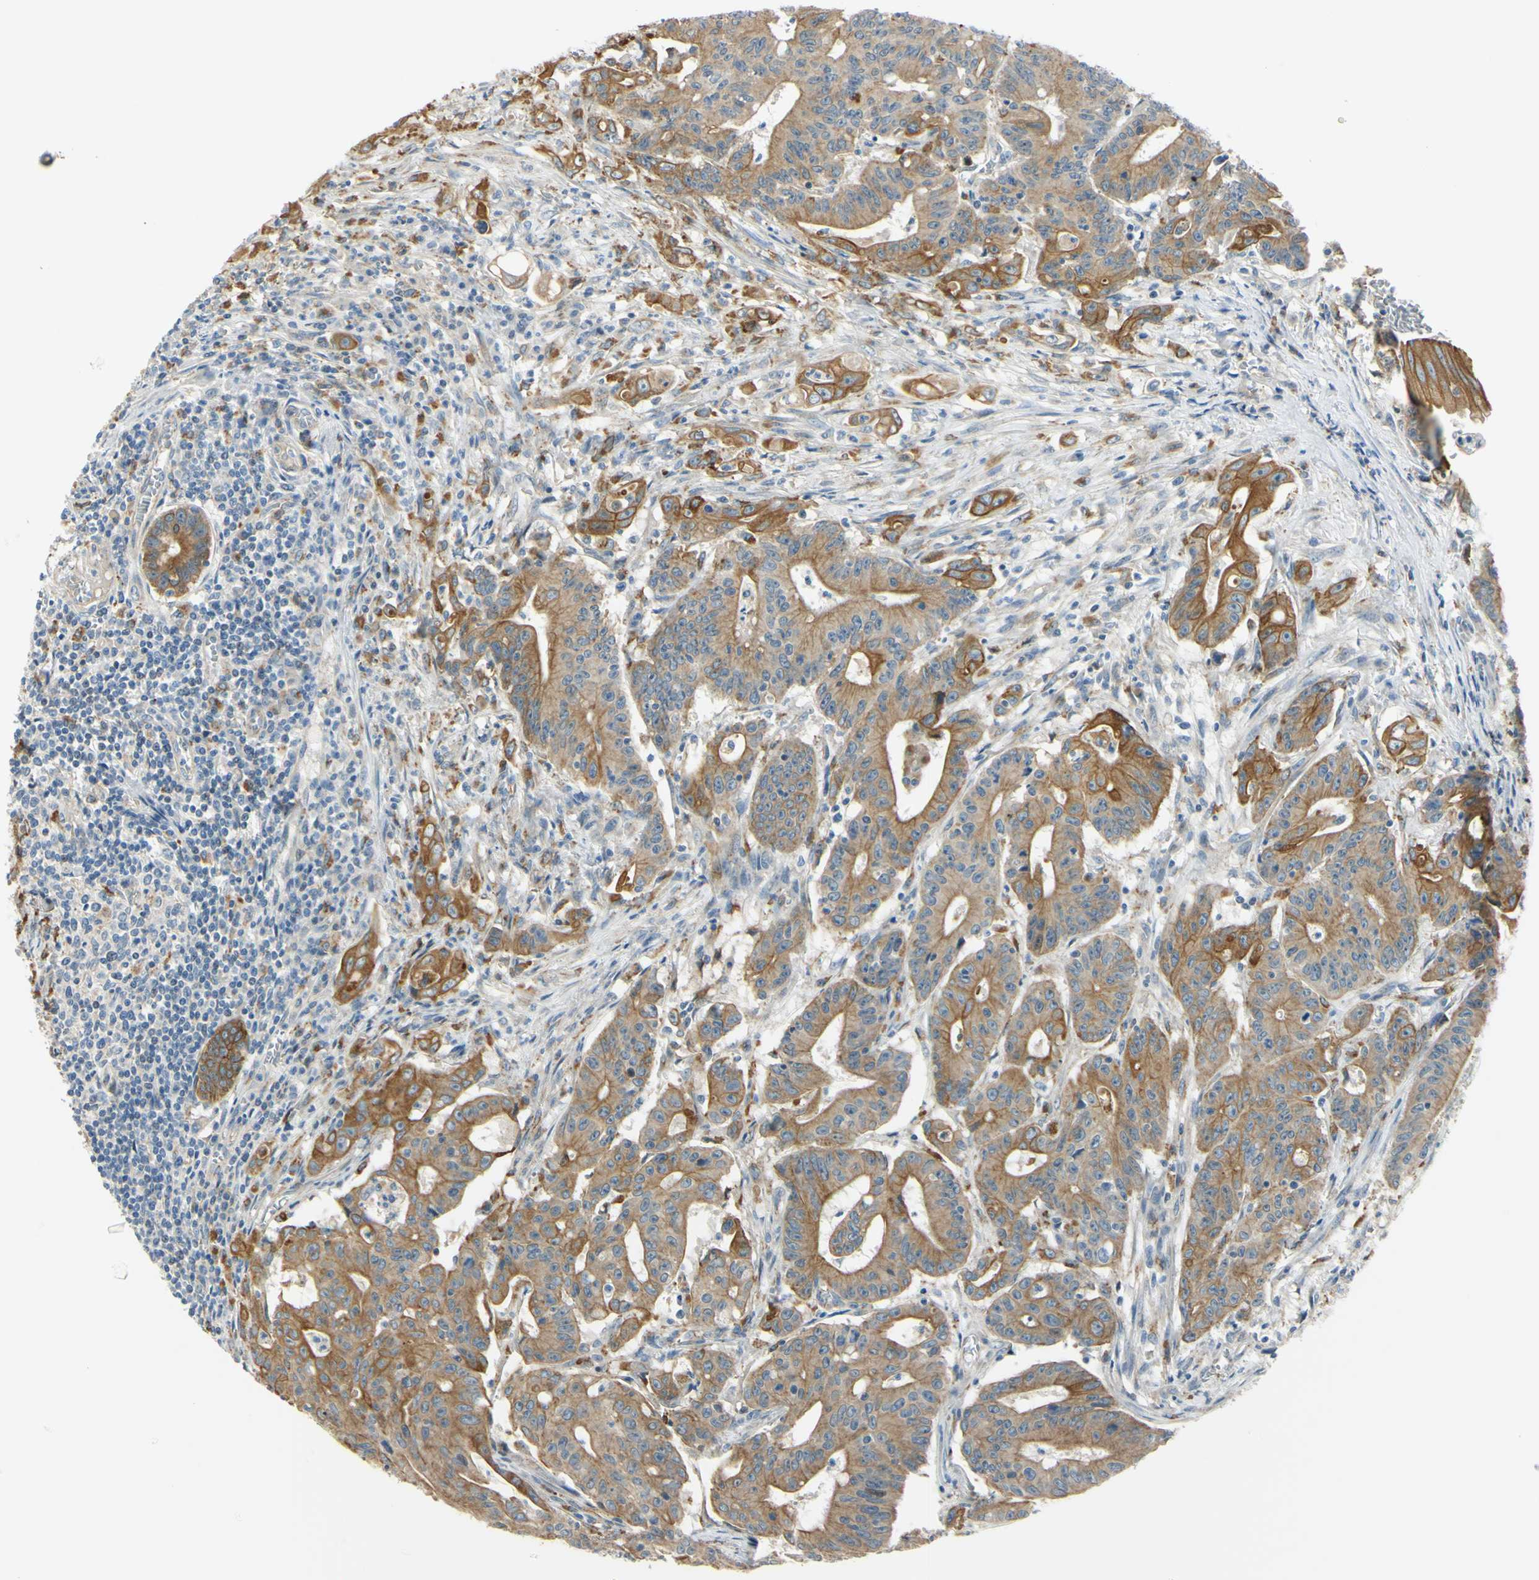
{"staining": {"intensity": "moderate", "quantity": ">75%", "location": "cytoplasmic/membranous"}, "tissue": "colorectal cancer", "cell_type": "Tumor cells", "image_type": "cancer", "snomed": [{"axis": "morphology", "description": "Adenocarcinoma, NOS"}, {"axis": "topography", "description": "Colon"}], "caption": "DAB immunohistochemical staining of colorectal cancer displays moderate cytoplasmic/membranous protein staining in about >75% of tumor cells.", "gene": "LAMA3", "patient": {"sex": "male", "age": 45}}